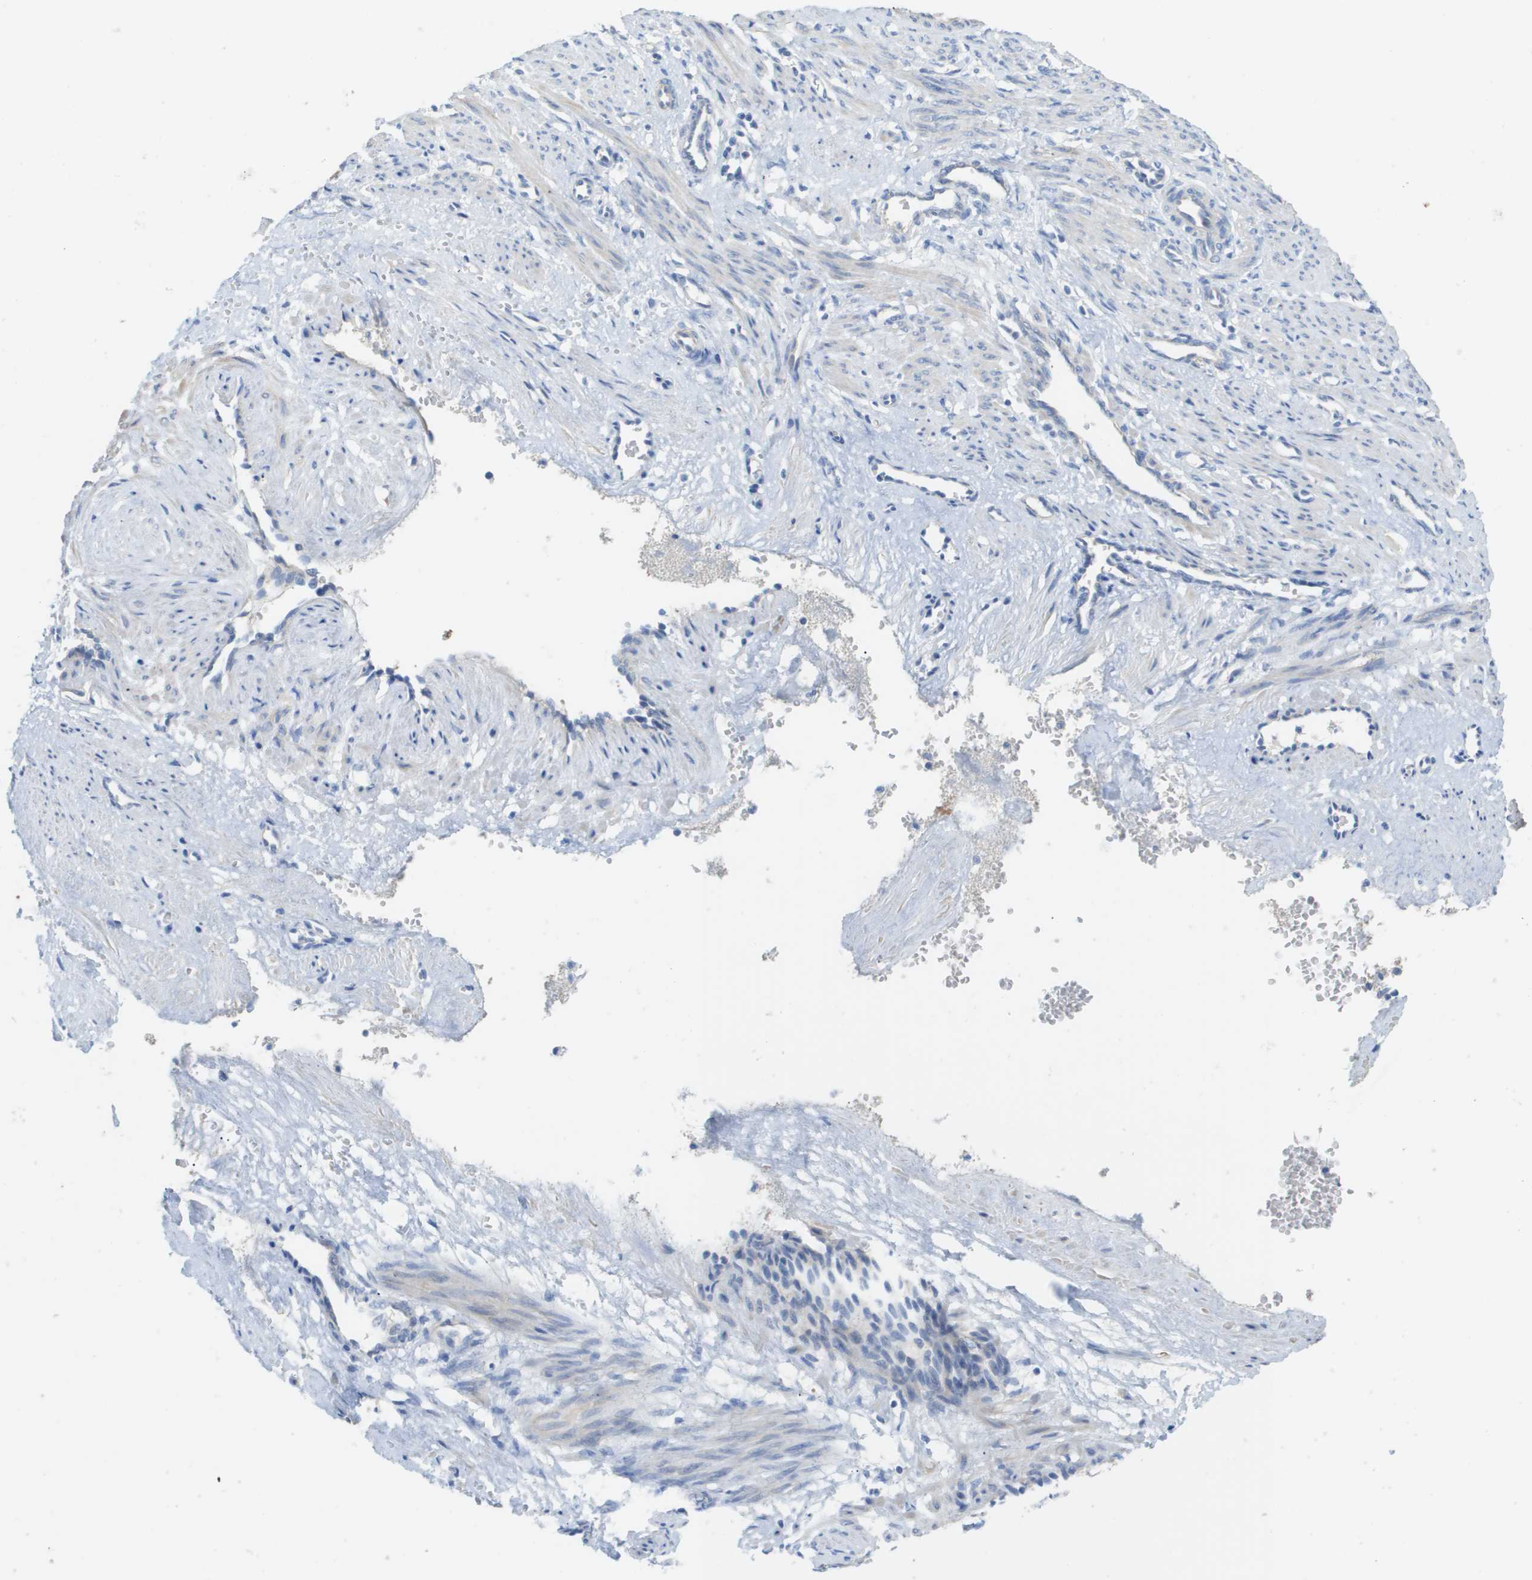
{"staining": {"intensity": "negative", "quantity": "none", "location": "none"}, "tissue": "smooth muscle", "cell_type": "Smooth muscle cells", "image_type": "normal", "snomed": [{"axis": "morphology", "description": "Normal tissue, NOS"}, {"axis": "topography", "description": "Endometrium"}], "caption": "This is a micrograph of immunohistochemistry staining of unremarkable smooth muscle, which shows no positivity in smooth muscle cells.", "gene": "MYL3", "patient": {"sex": "female", "age": 33}}